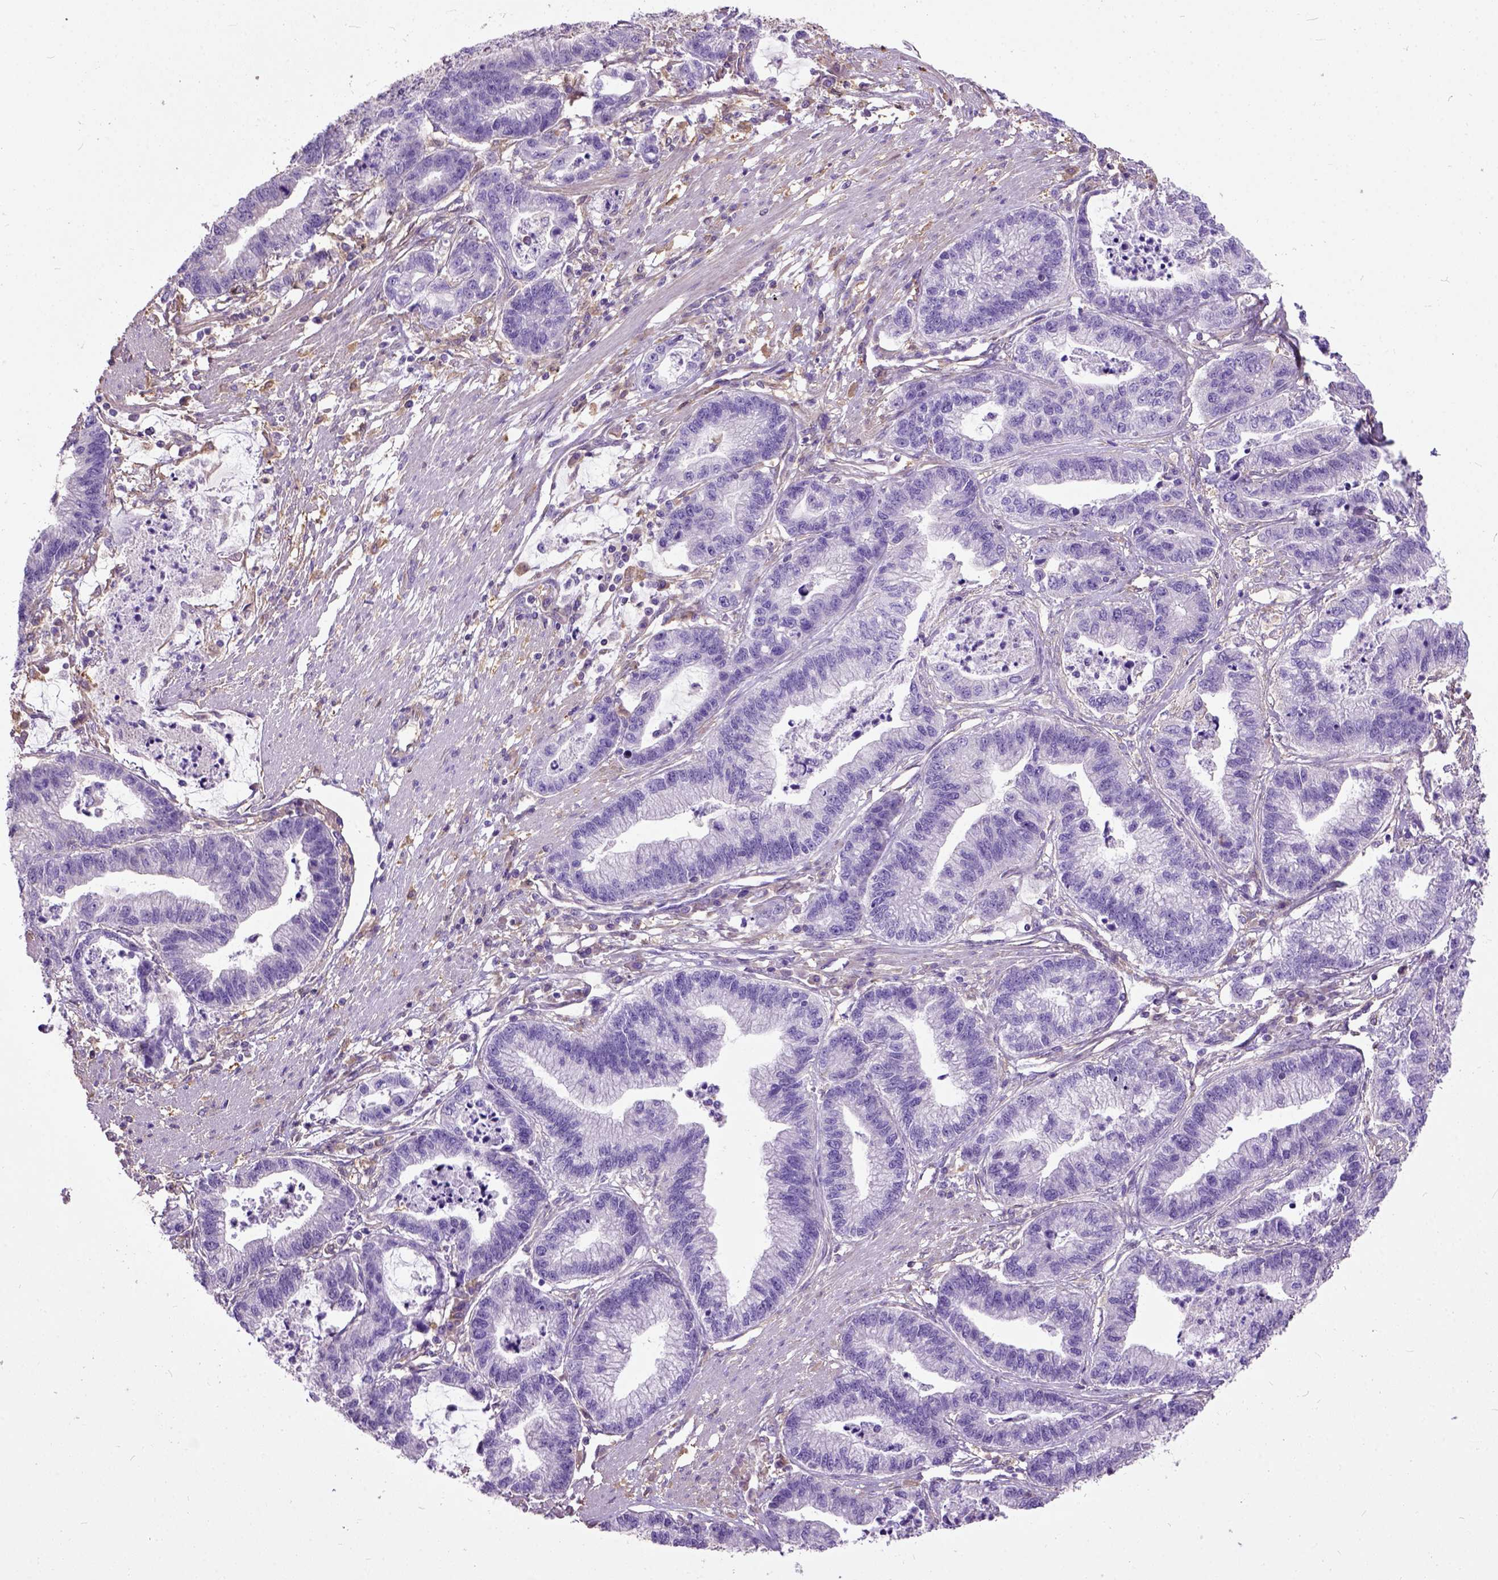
{"staining": {"intensity": "negative", "quantity": "none", "location": "none"}, "tissue": "stomach cancer", "cell_type": "Tumor cells", "image_type": "cancer", "snomed": [{"axis": "morphology", "description": "Adenocarcinoma, NOS"}, {"axis": "topography", "description": "Stomach"}], "caption": "Immunohistochemistry (IHC) micrograph of neoplastic tissue: human stomach cancer stained with DAB (3,3'-diaminobenzidine) shows no significant protein staining in tumor cells.", "gene": "SEMA4F", "patient": {"sex": "male", "age": 83}}